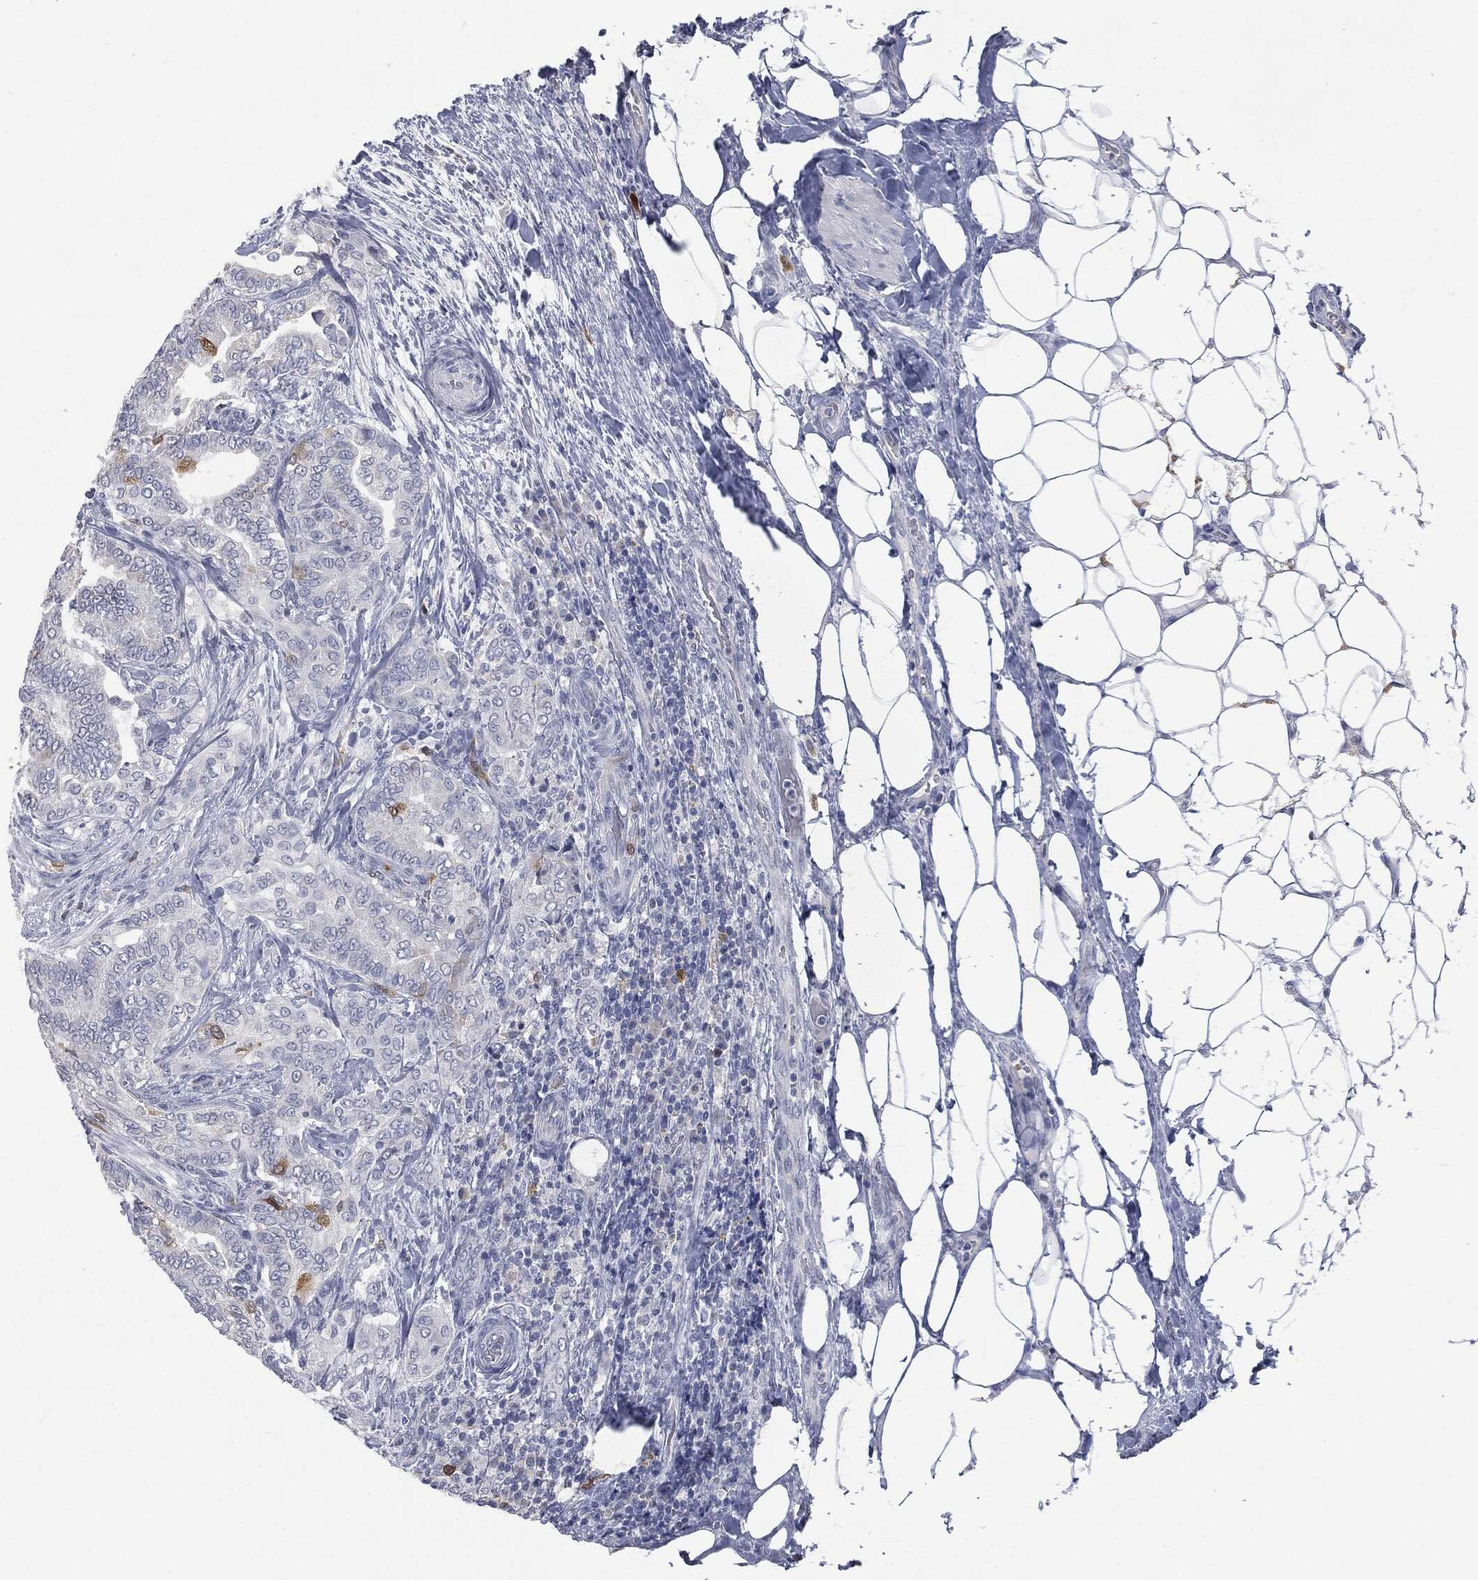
{"staining": {"intensity": "moderate", "quantity": "<25%", "location": "cytoplasmic/membranous"}, "tissue": "thyroid cancer", "cell_type": "Tumor cells", "image_type": "cancer", "snomed": [{"axis": "morphology", "description": "Papillary adenocarcinoma, NOS"}, {"axis": "topography", "description": "Thyroid gland"}], "caption": "Moderate cytoplasmic/membranous staining is present in approximately <25% of tumor cells in thyroid cancer.", "gene": "UBE2C", "patient": {"sex": "male", "age": 61}}